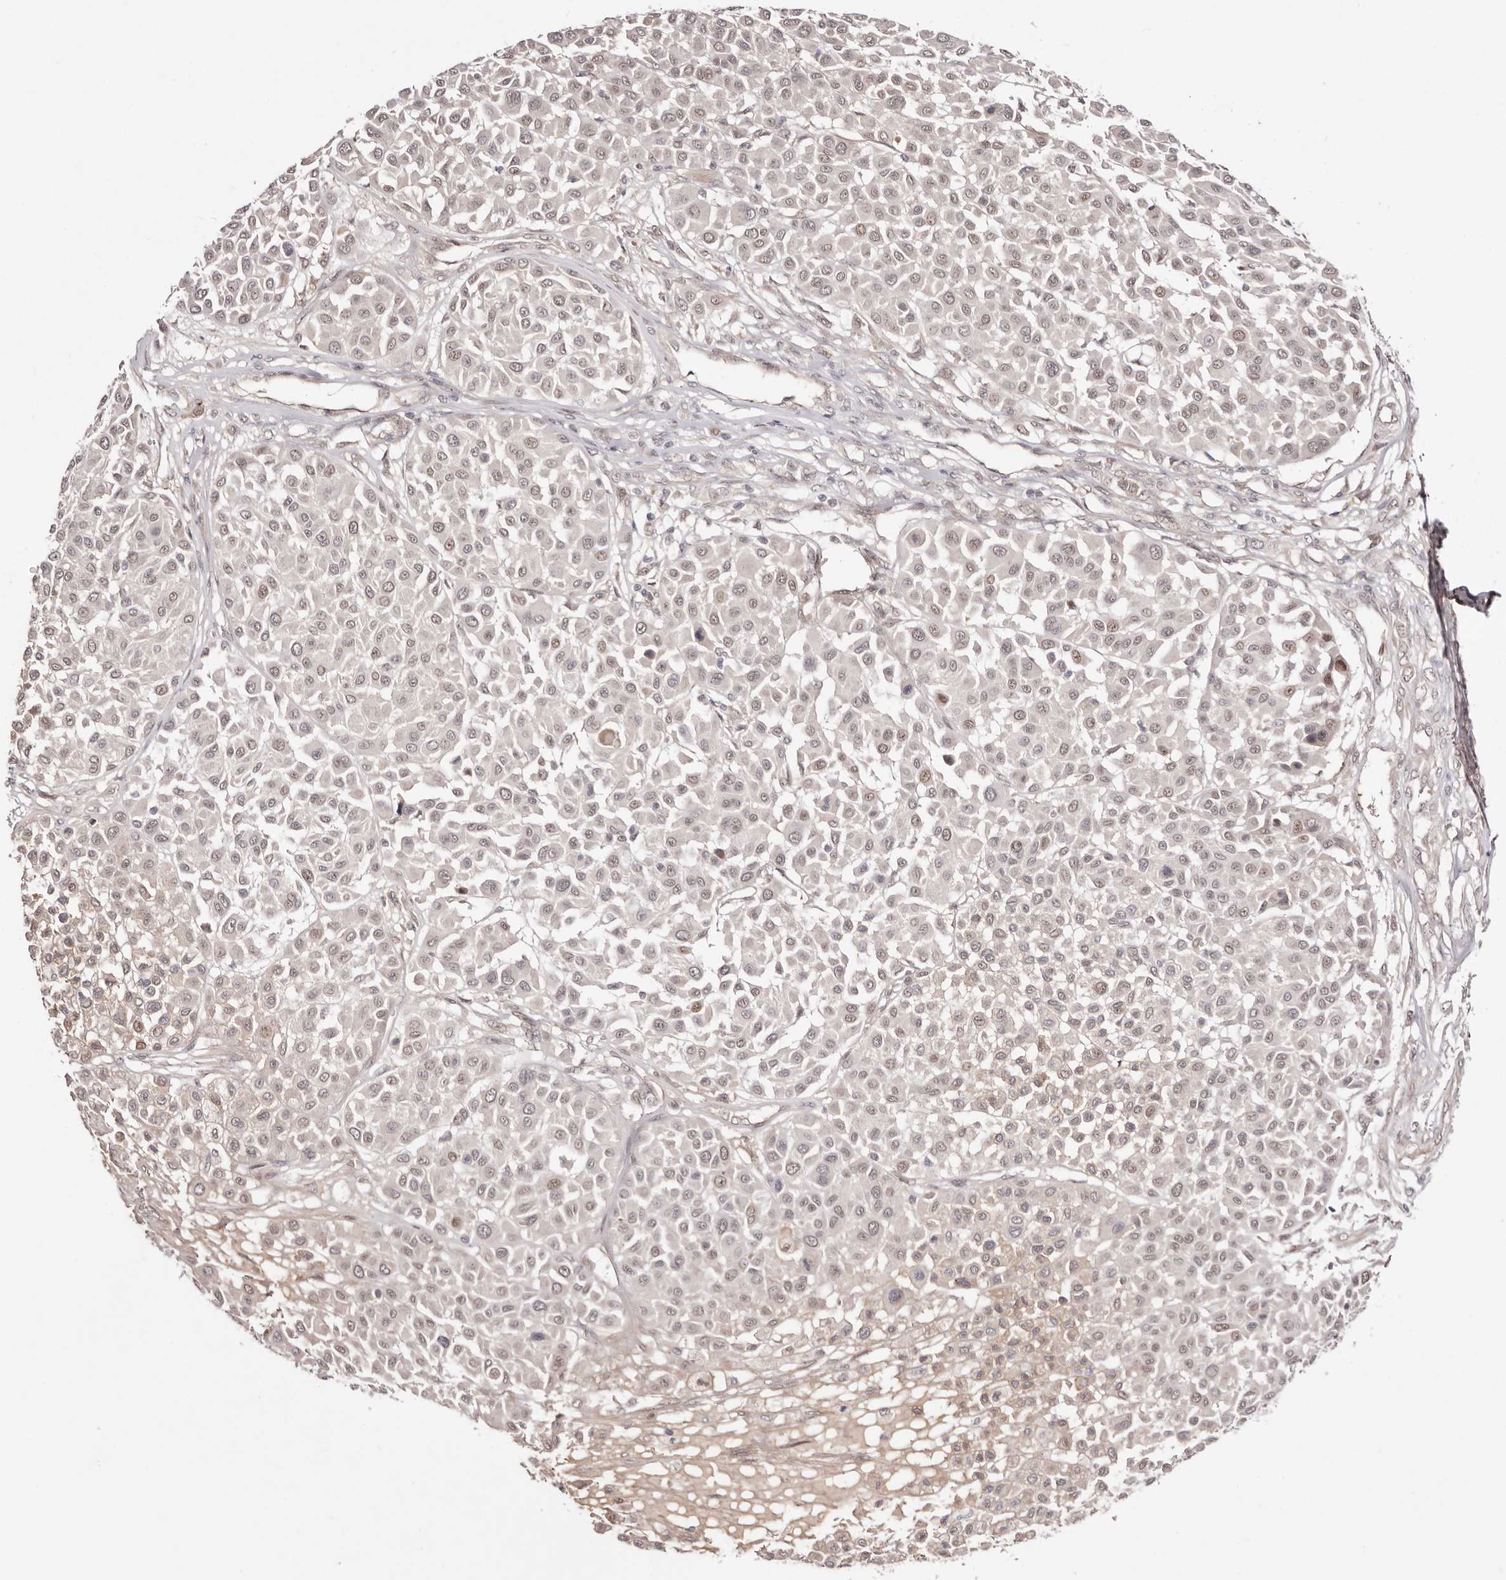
{"staining": {"intensity": "weak", "quantity": "<25%", "location": "cytoplasmic/membranous"}, "tissue": "melanoma", "cell_type": "Tumor cells", "image_type": "cancer", "snomed": [{"axis": "morphology", "description": "Malignant melanoma, Metastatic site"}, {"axis": "topography", "description": "Soft tissue"}], "caption": "Tumor cells are negative for brown protein staining in malignant melanoma (metastatic site).", "gene": "EGR3", "patient": {"sex": "male", "age": 41}}